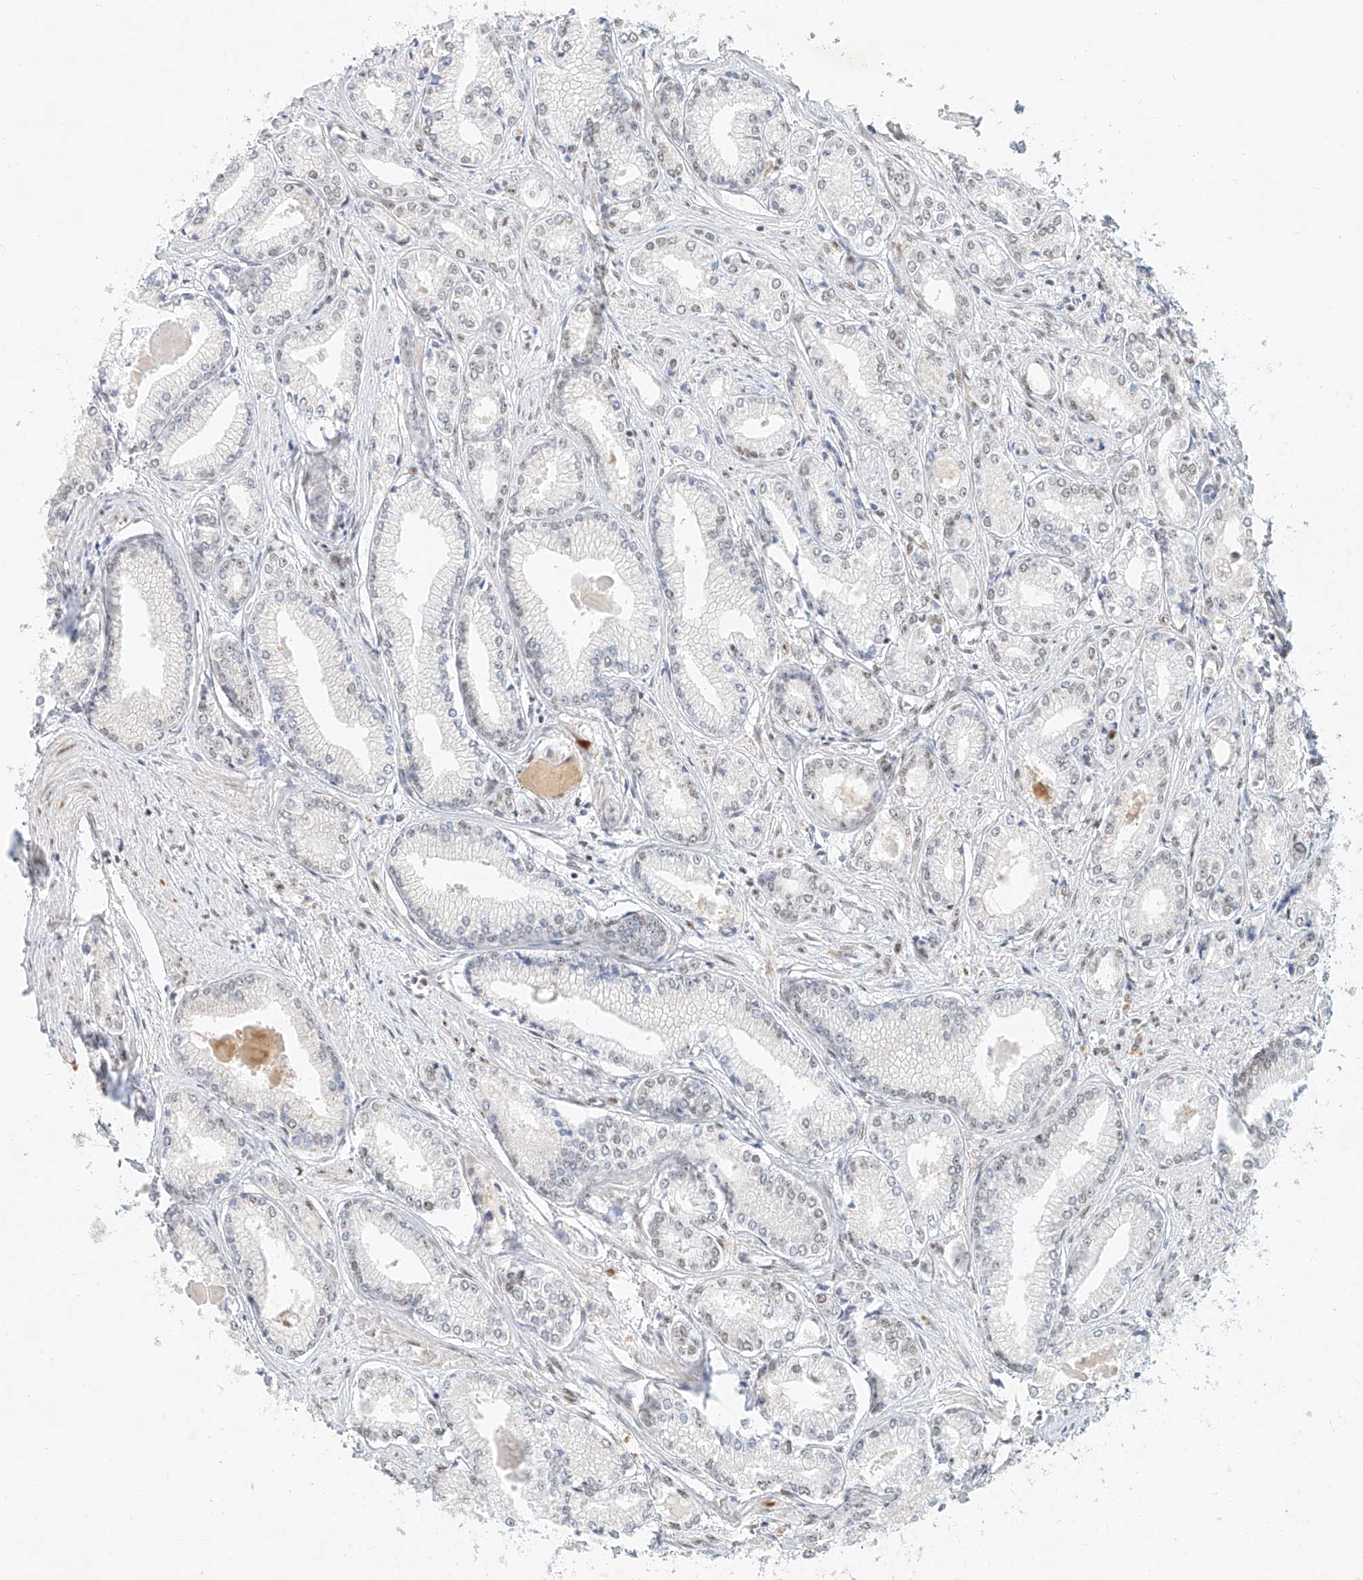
{"staining": {"intensity": "weak", "quantity": "<25%", "location": "nuclear"}, "tissue": "prostate cancer", "cell_type": "Tumor cells", "image_type": "cancer", "snomed": [{"axis": "morphology", "description": "Adenocarcinoma, Low grade"}, {"axis": "topography", "description": "Prostate"}], "caption": "Immunohistochemistry (IHC) photomicrograph of neoplastic tissue: human low-grade adenocarcinoma (prostate) stained with DAB (3,3'-diaminobenzidine) shows no significant protein staining in tumor cells.", "gene": "CXorf58", "patient": {"sex": "male", "age": 60}}